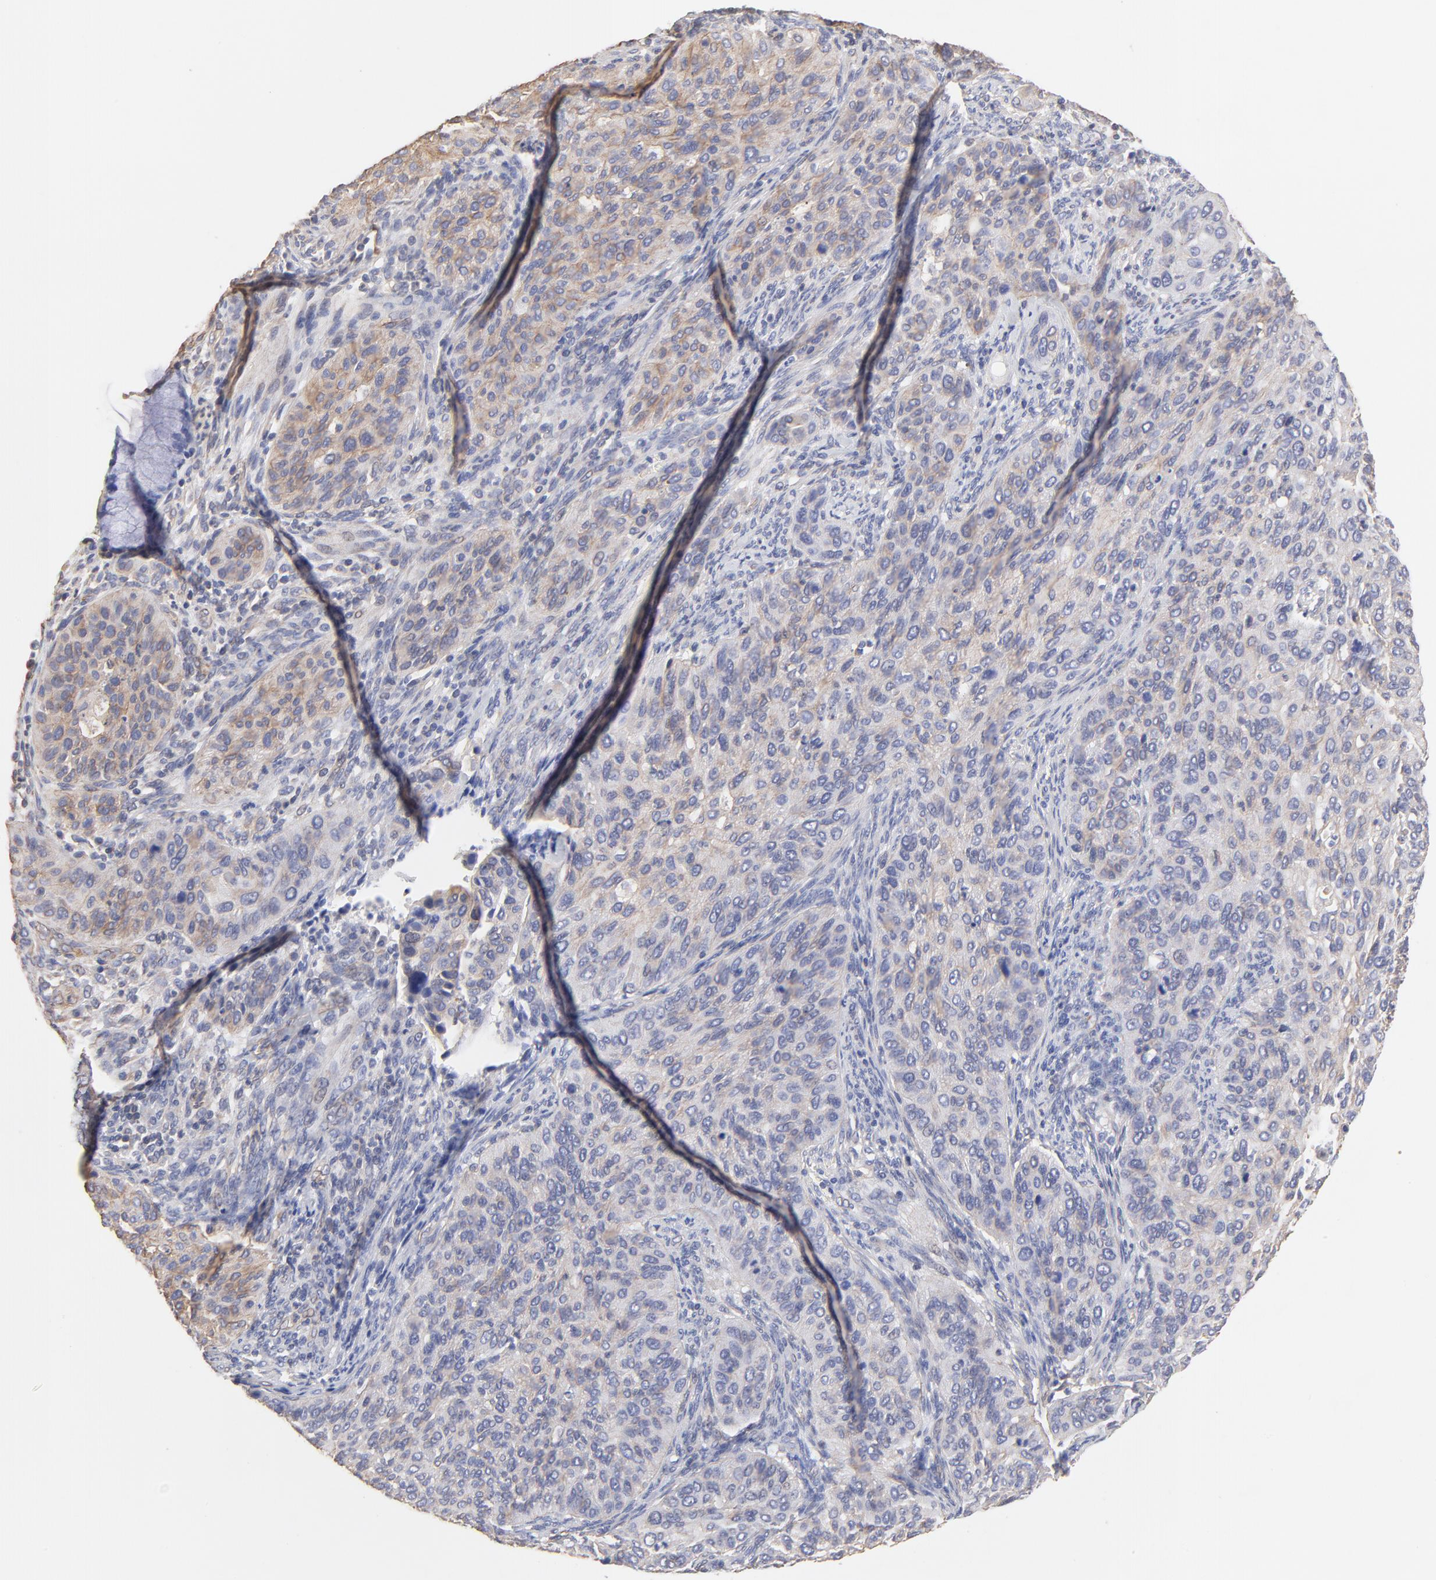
{"staining": {"intensity": "moderate", "quantity": ">75%", "location": "cytoplasmic/membranous"}, "tissue": "cervical cancer", "cell_type": "Tumor cells", "image_type": "cancer", "snomed": [{"axis": "morphology", "description": "Squamous cell carcinoma, NOS"}, {"axis": "topography", "description": "Cervix"}], "caption": "DAB immunohistochemical staining of cervical squamous cell carcinoma displays moderate cytoplasmic/membranous protein expression in about >75% of tumor cells. (Brightfield microscopy of DAB IHC at high magnification).", "gene": "LRCH2", "patient": {"sex": "female", "age": 57}}